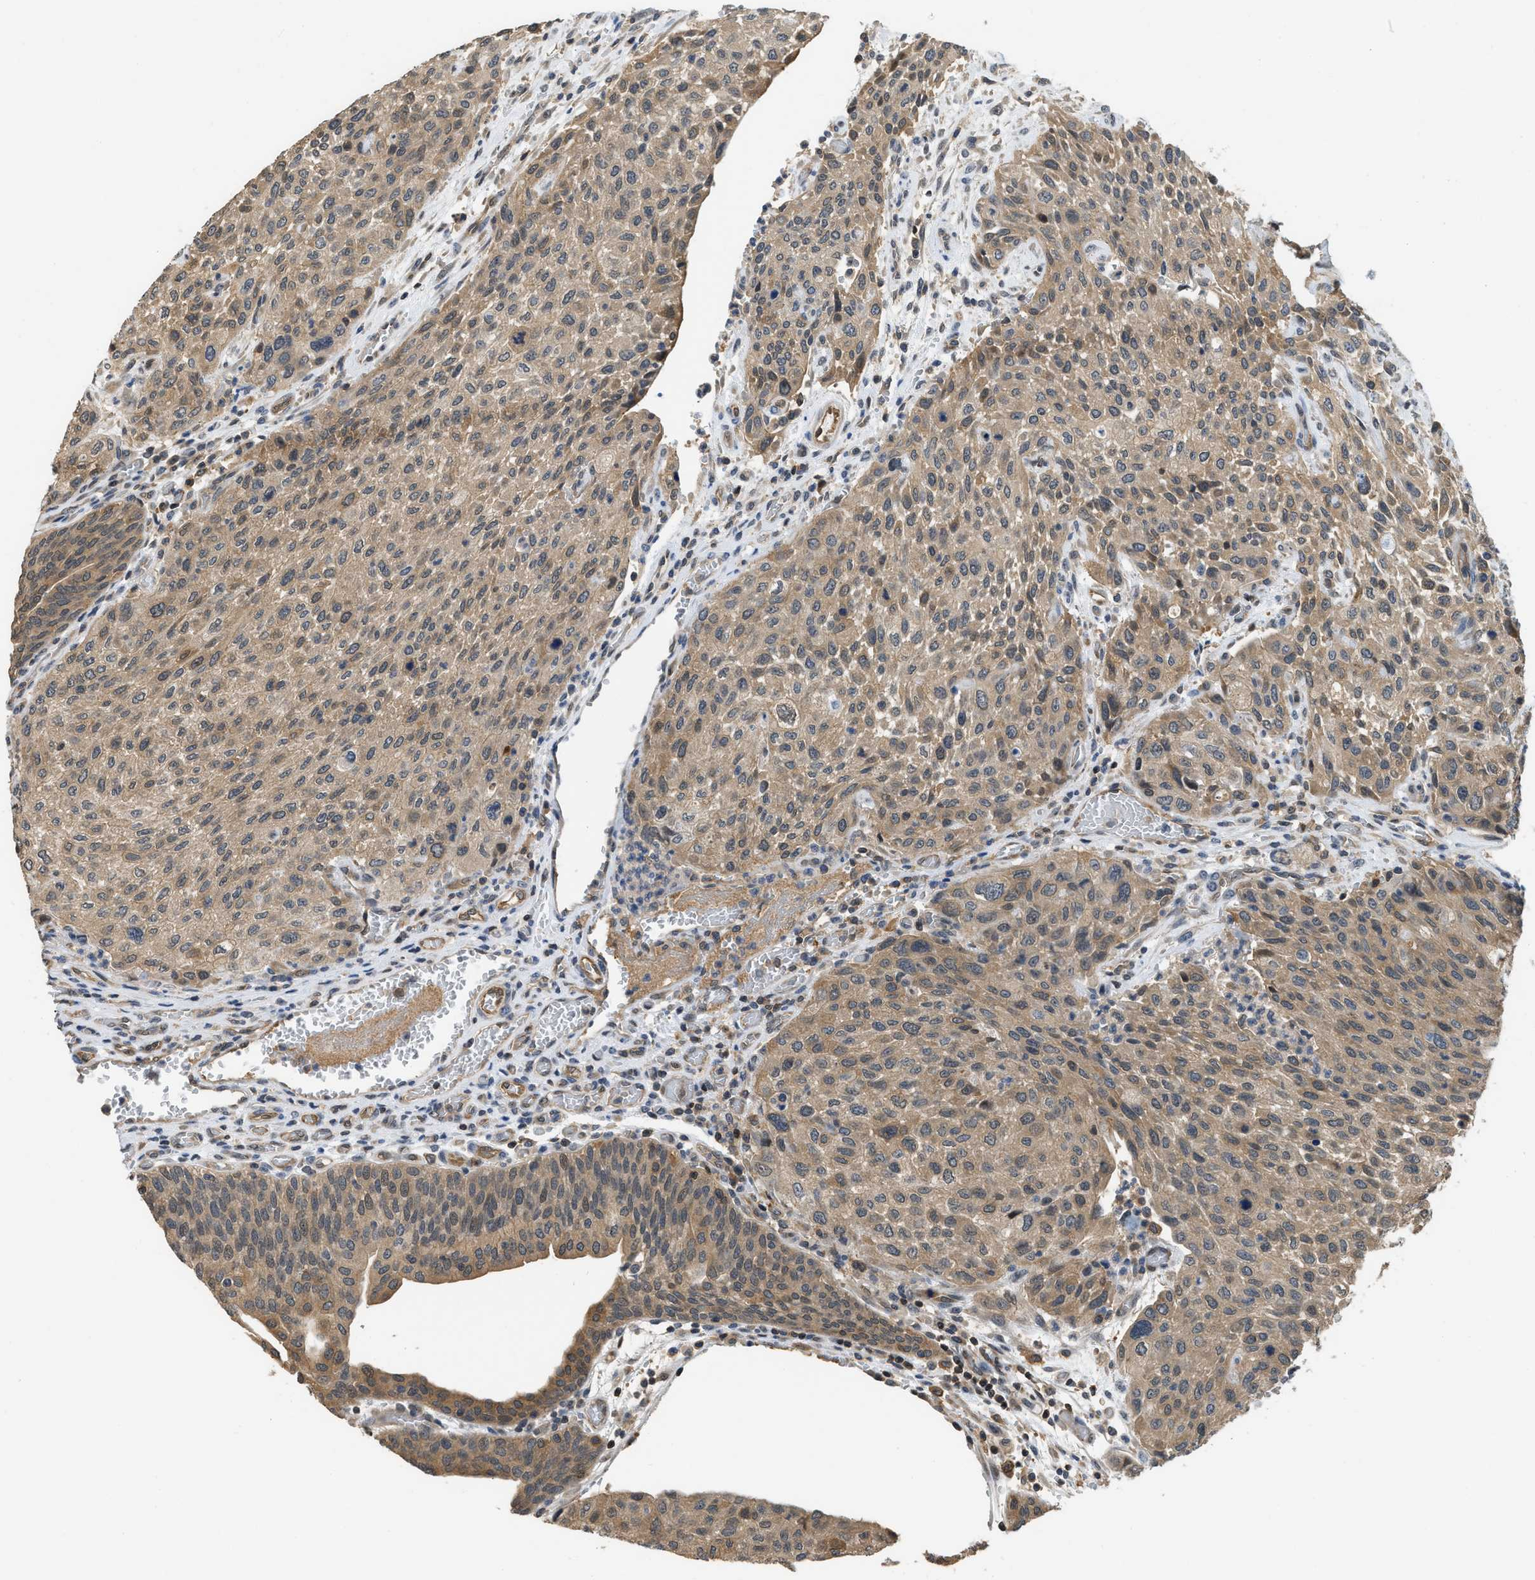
{"staining": {"intensity": "moderate", "quantity": ">75%", "location": "cytoplasmic/membranous"}, "tissue": "urothelial cancer", "cell_type": "Tumor cells", "image_type": "cancer", "snomed": [{"axis": "morphology", "description": "Urothelial carcinoma, Low grade"}, {"axis": "morphology", "description": "Urothelial carcinoma, High grade"}, {"axis": "topography", "description": "Urinary bladder"}], "caption": "Immunohistochemical staining of human urothelial carcinoma (low-grade) displays moderate cytoplasmic/membranous protein expression in approximately >75% of tumor cells.", "gene": "TES", "patient": {"sex": "male", "age": 35}}